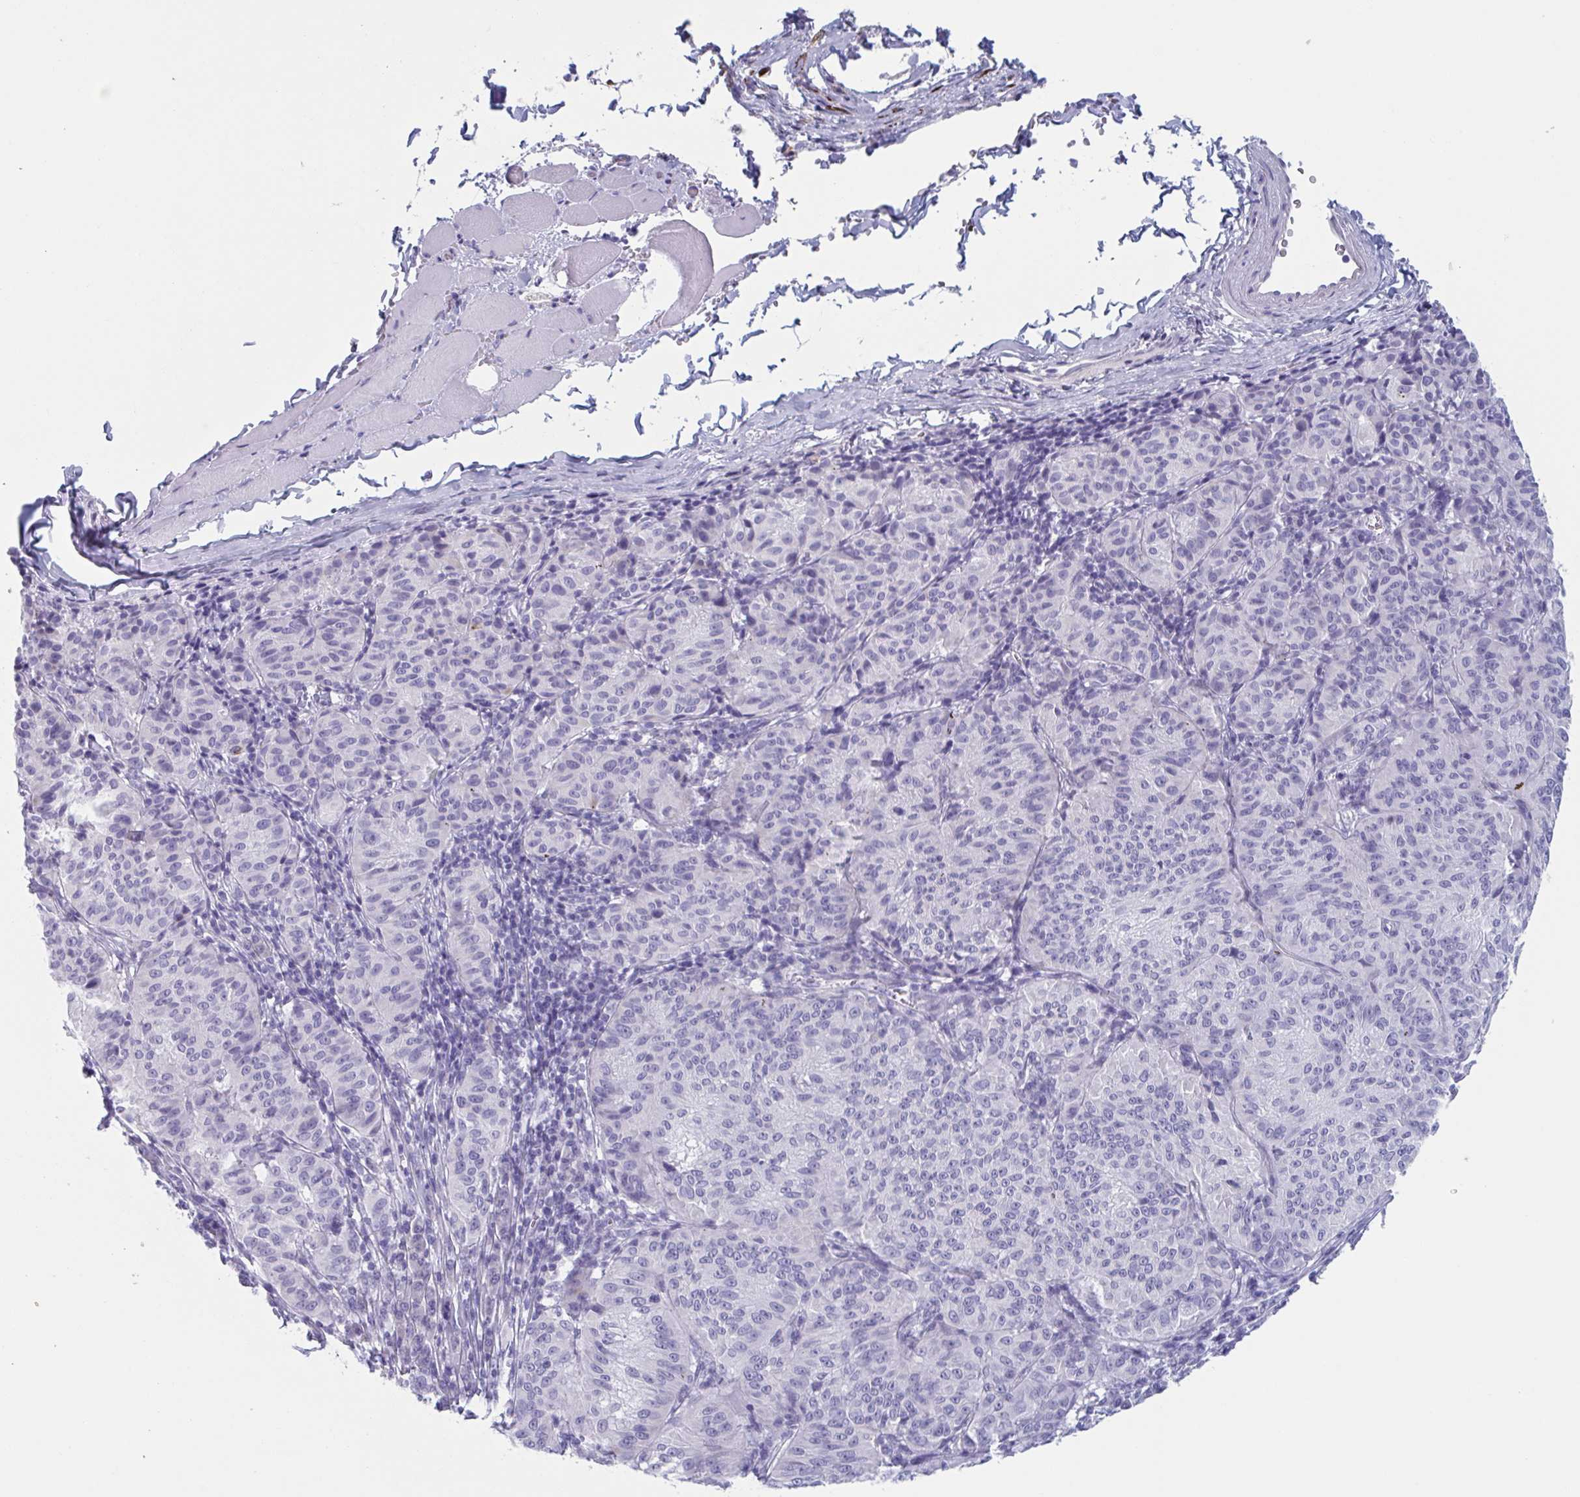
{"staining": {"intensity": "negative", "quantity": "none", "location": "none"}, "tissue": "melanoma", "cell_type": "Tumor cells", "image_type": "cancer", "snomed": [{"axis": "morphology", "description": "Malignant melanoma, NOS"}, {"axis": "topography", "description": "Skin"}], "caption": "Image shows no significant protein positivity in tumor cells of malignant melanoma.", "gene": "HSD11B2", "patient": {"sex": "female", "age": 72}}